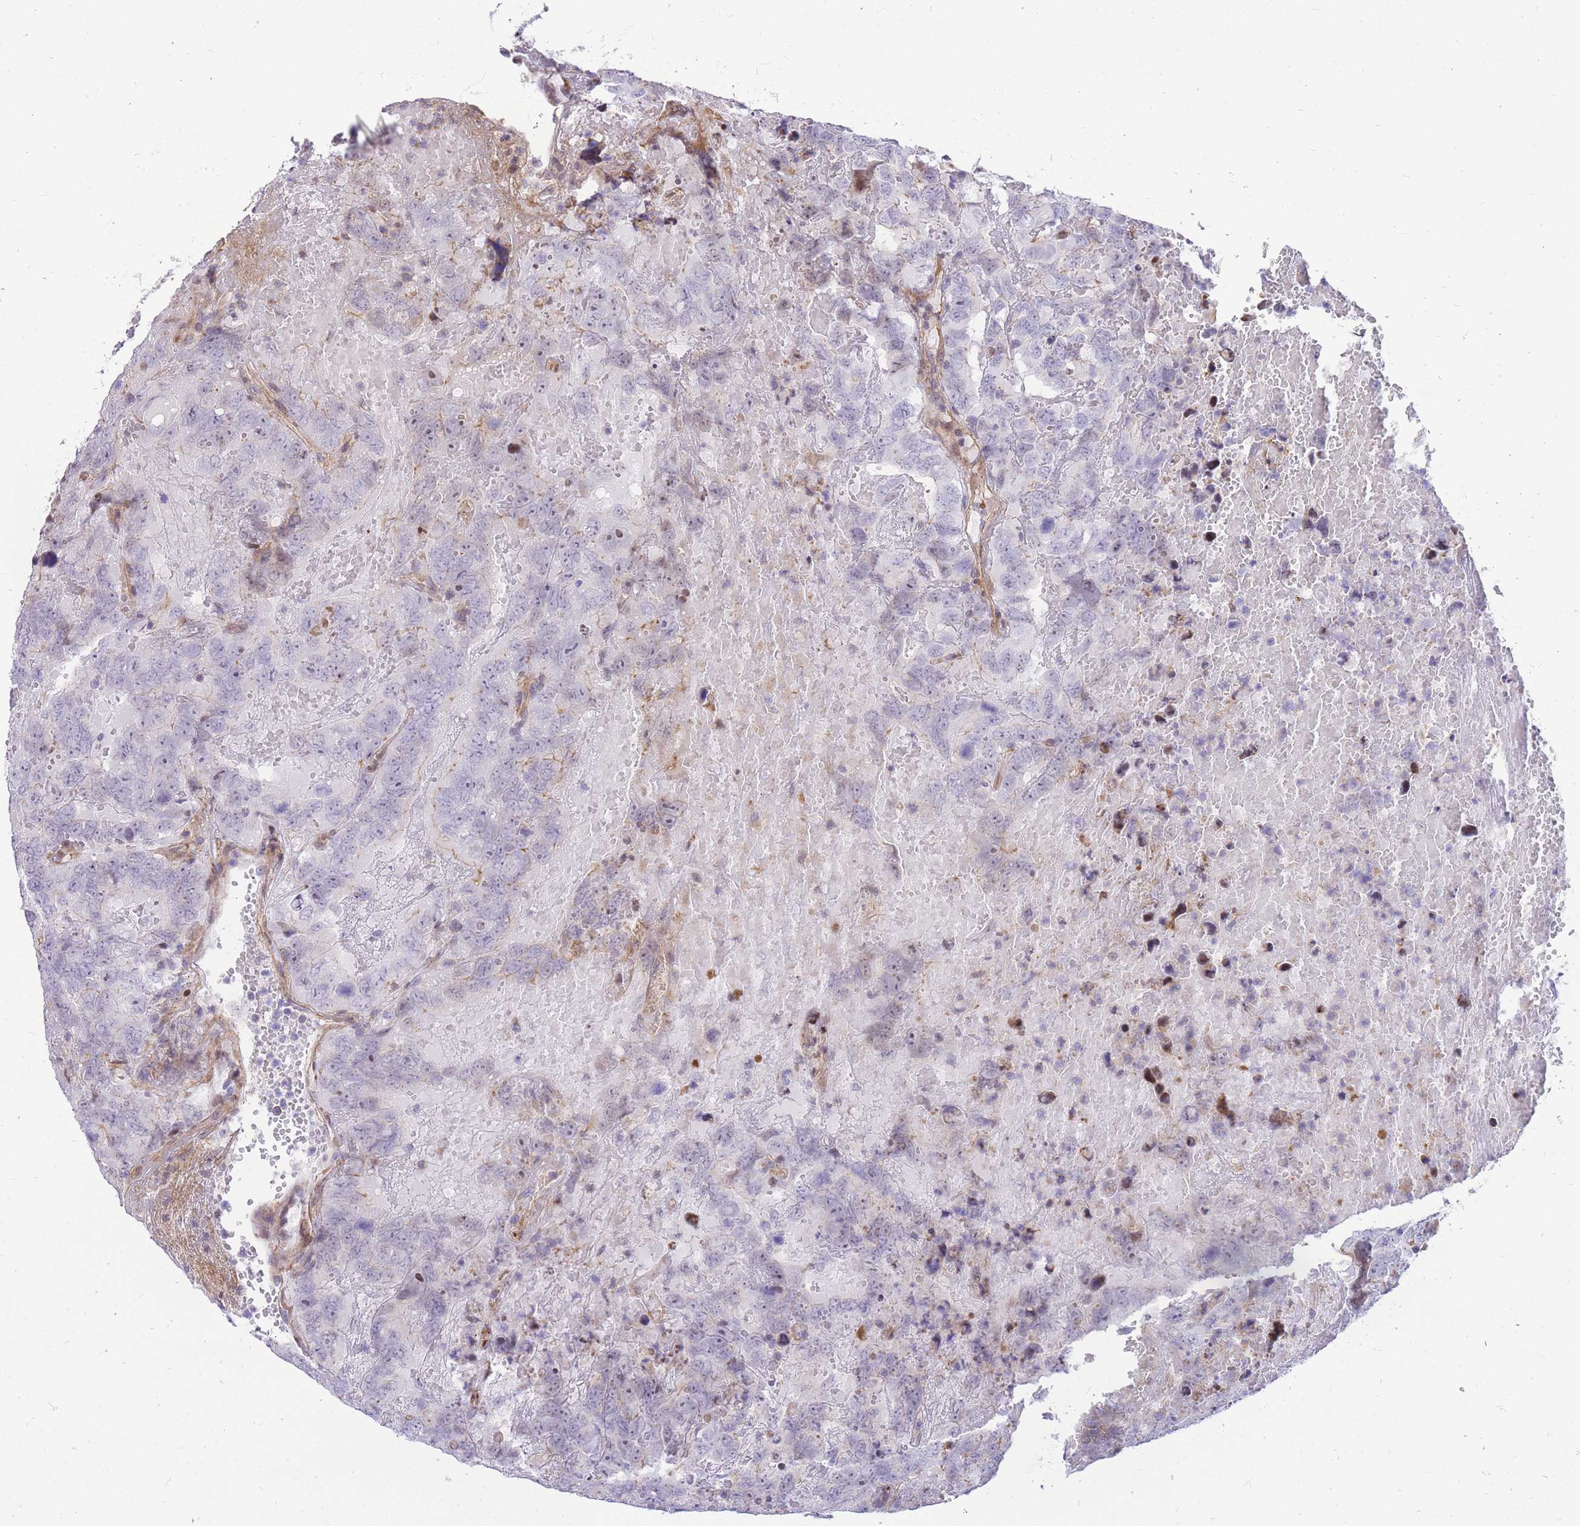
{"staining": {"intensity": "moderate", "quantity": "<25%", "location": "cytoplasmic/membranous"}, "tissue": "testis cancer", "cell_type": "Tumor cells", "image_type": "cancer", "snomed": [{"axis": "morphology", "description": "Carcinoma, Embryonal, NOS"}, {"axis": "topography", "description": "Testis"}], "caption": "This is an image of immunohistochemistry staining of testis cancer, which shows moderate staining in the cytoplasmic/membranous of tumor cells.", "gene": "S100PBP", "patient": {"sex": "male", "age": 45}}